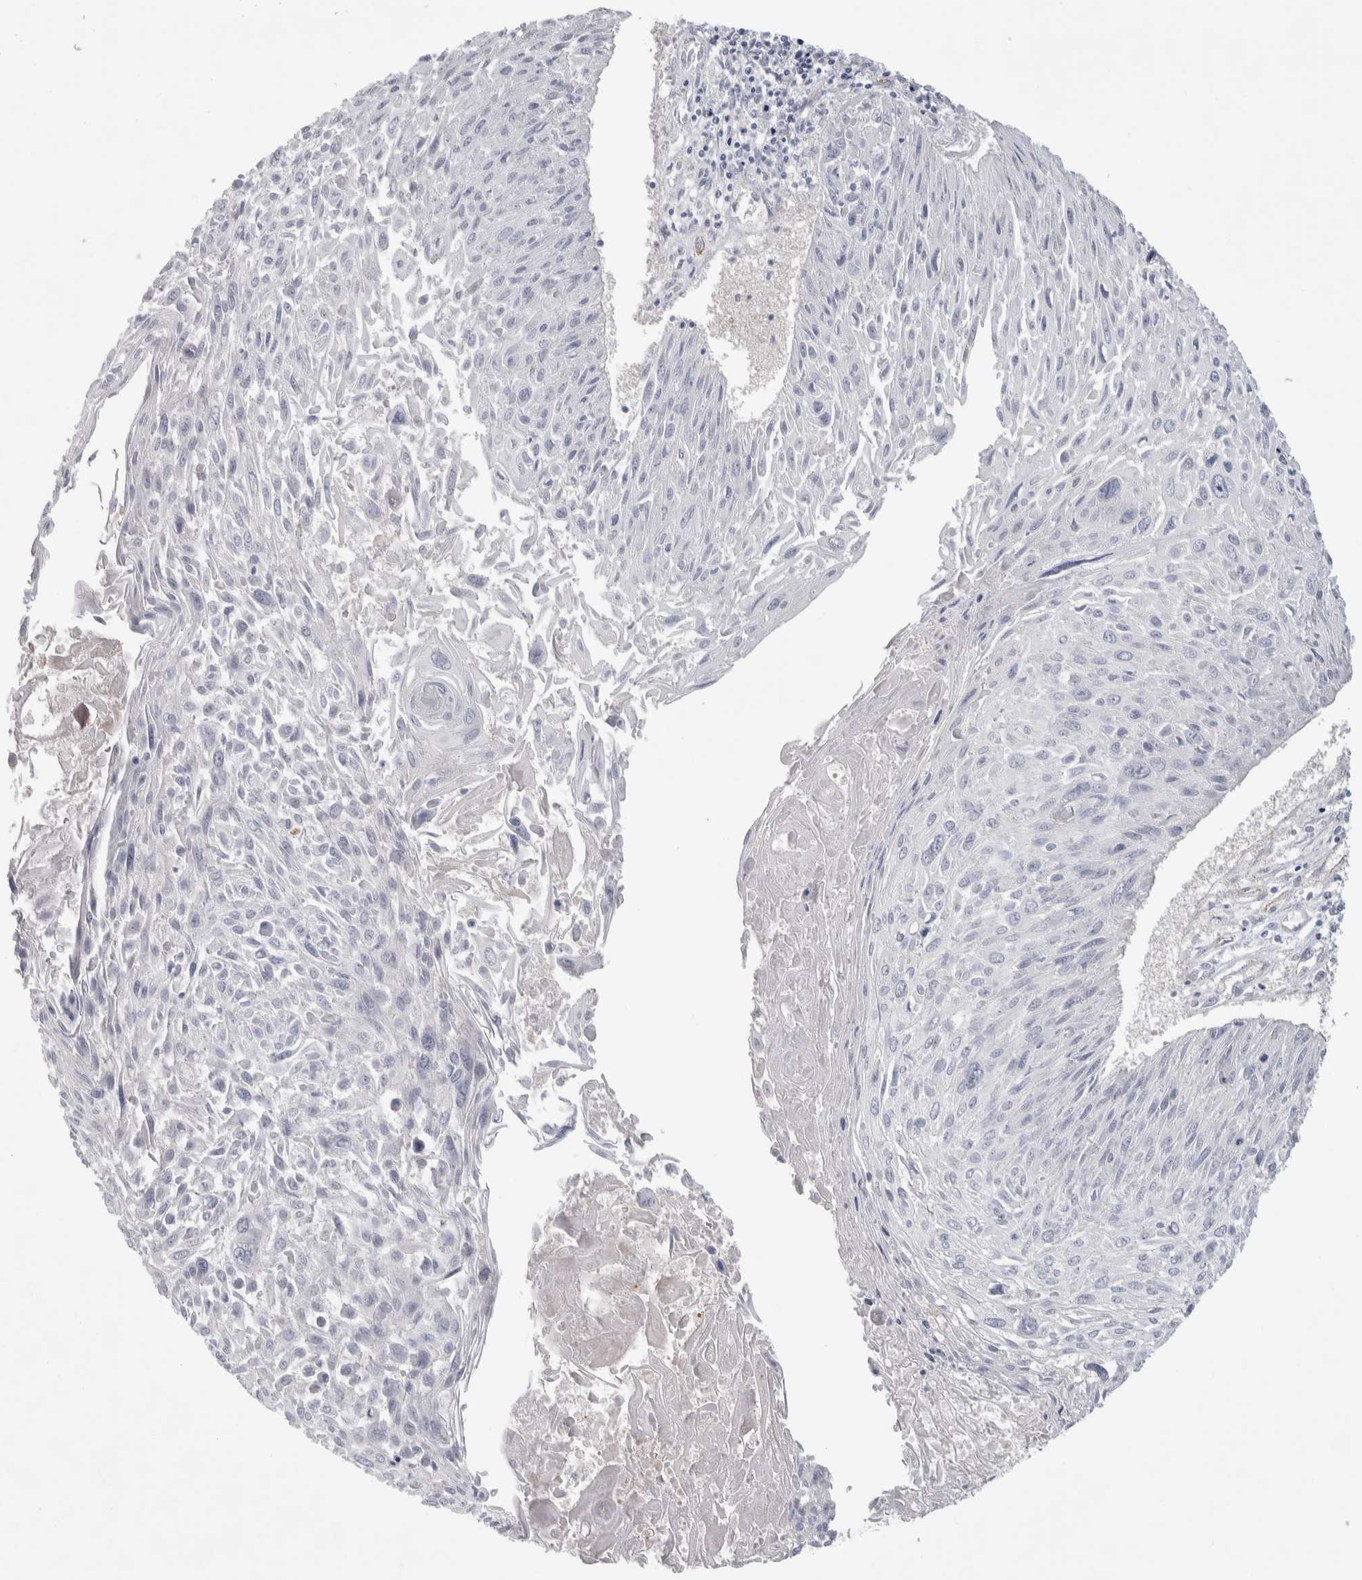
{"staining": {"intensity": "negative", "quantity": "none", "location": "none"}, "tissue": "cervical cancer", "cell_type": "Tumor cells", "image_type": "cancer", "snomed": [{"axis": "morphology", "description": "Squamous cell carcinoma, NOS"}, {"axis": "topography", "description": "Cervix"}], "caption": "Human cervical cancer (squamous cell carcinoma) stained for a protein using immunohistochemistry (IHC) exhibits no positivity in tumor cells.", "gene": "ZNF862", "patient": {"sex": "female", "age": 51}}